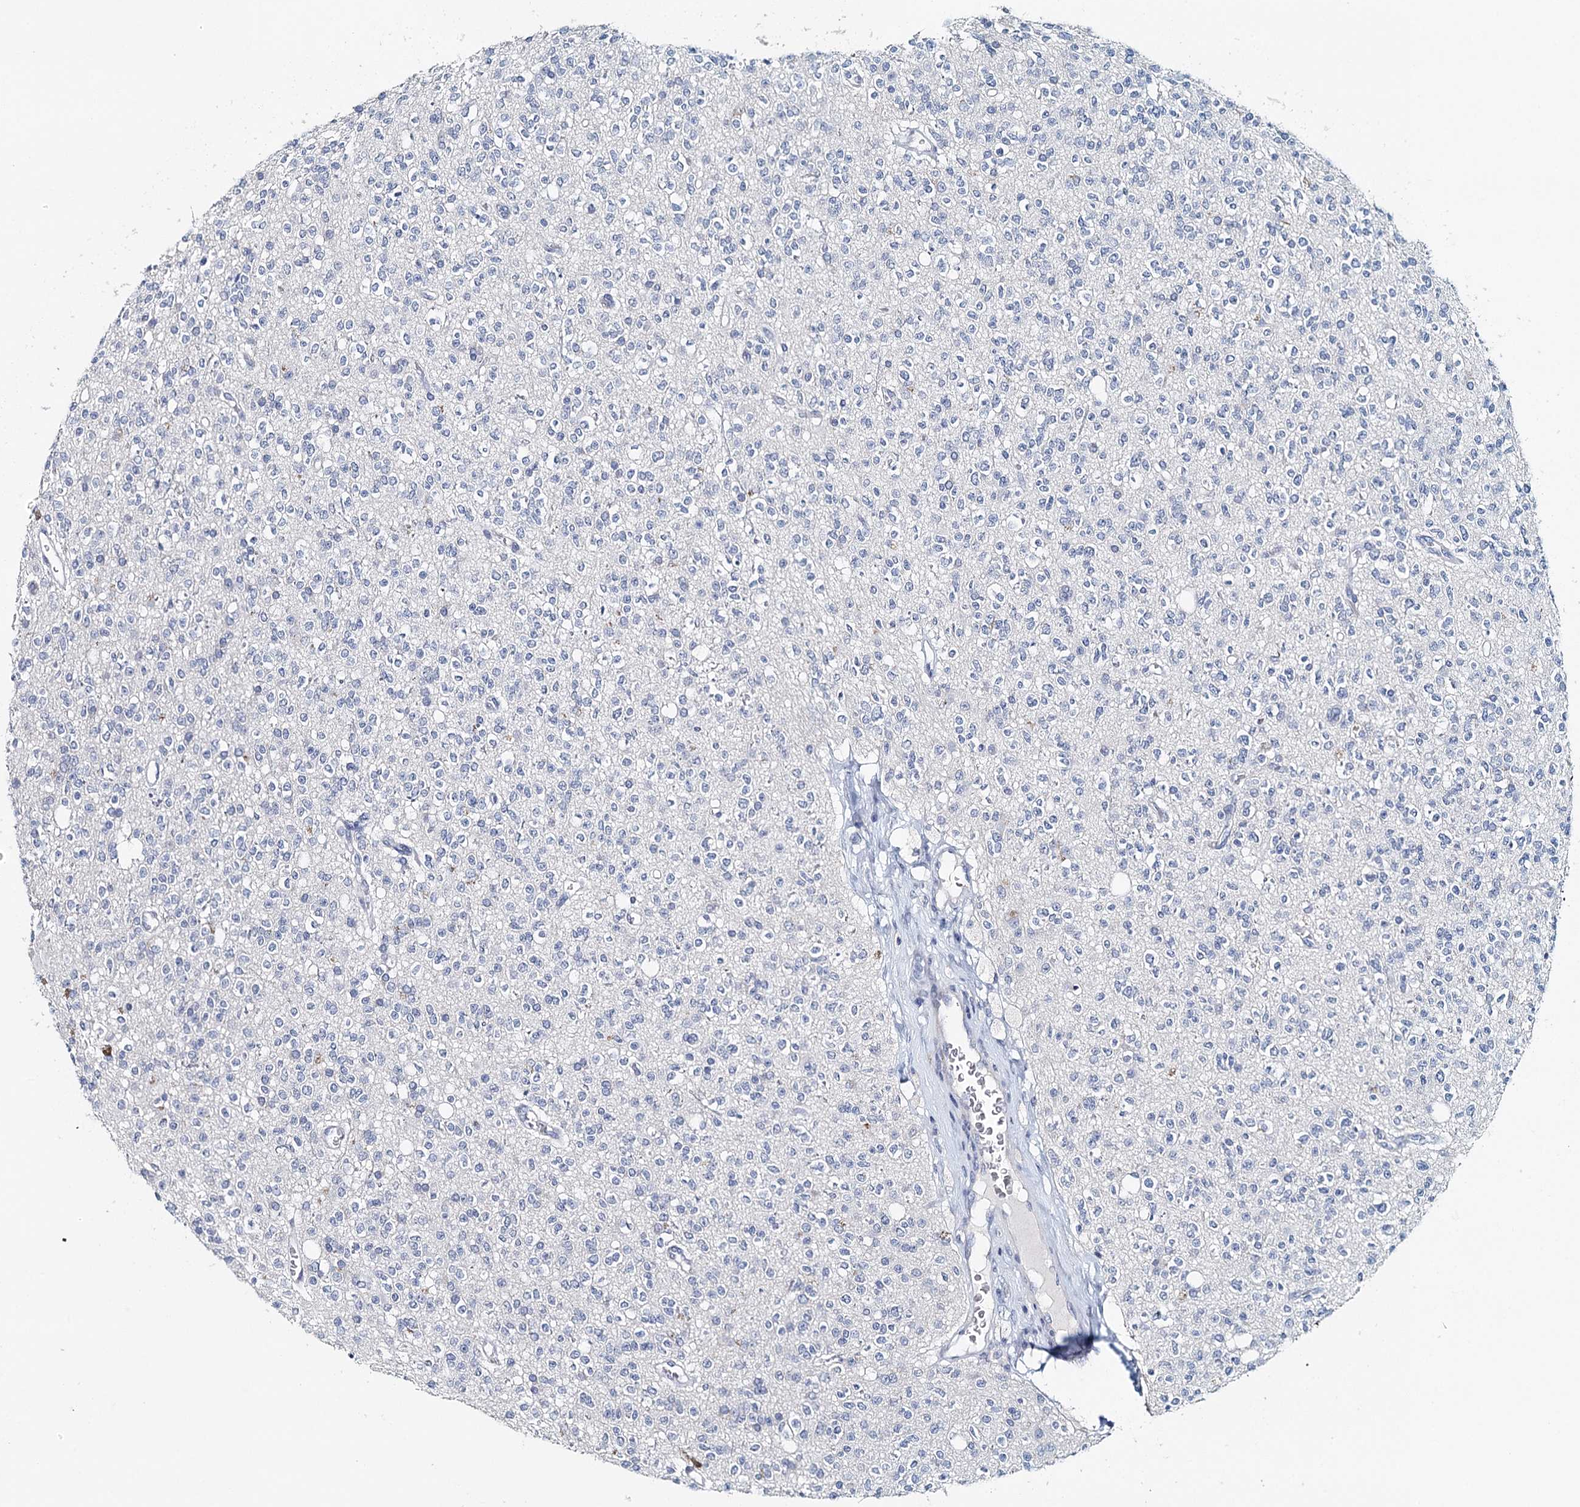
{"staining": {"intensity": "negative", "quantity": "none", "location": "none"}, "tissue": "glioma", "cell_type": "Tumor cells", "image_type": "cancer", "snomed": [{"axis": "morphology", "description": "Glioma, malignant, High grade"}, {"axis": "topography", "description": "Brain"}], "caption": "Immunohistochemistry micrograph of neoplastic tissue: human glioma stained with DAB demonstrates no significant protein positivity in tumor cells.", "gene": "SYNPO", "patient": {"sex": "male", "age": 34}}